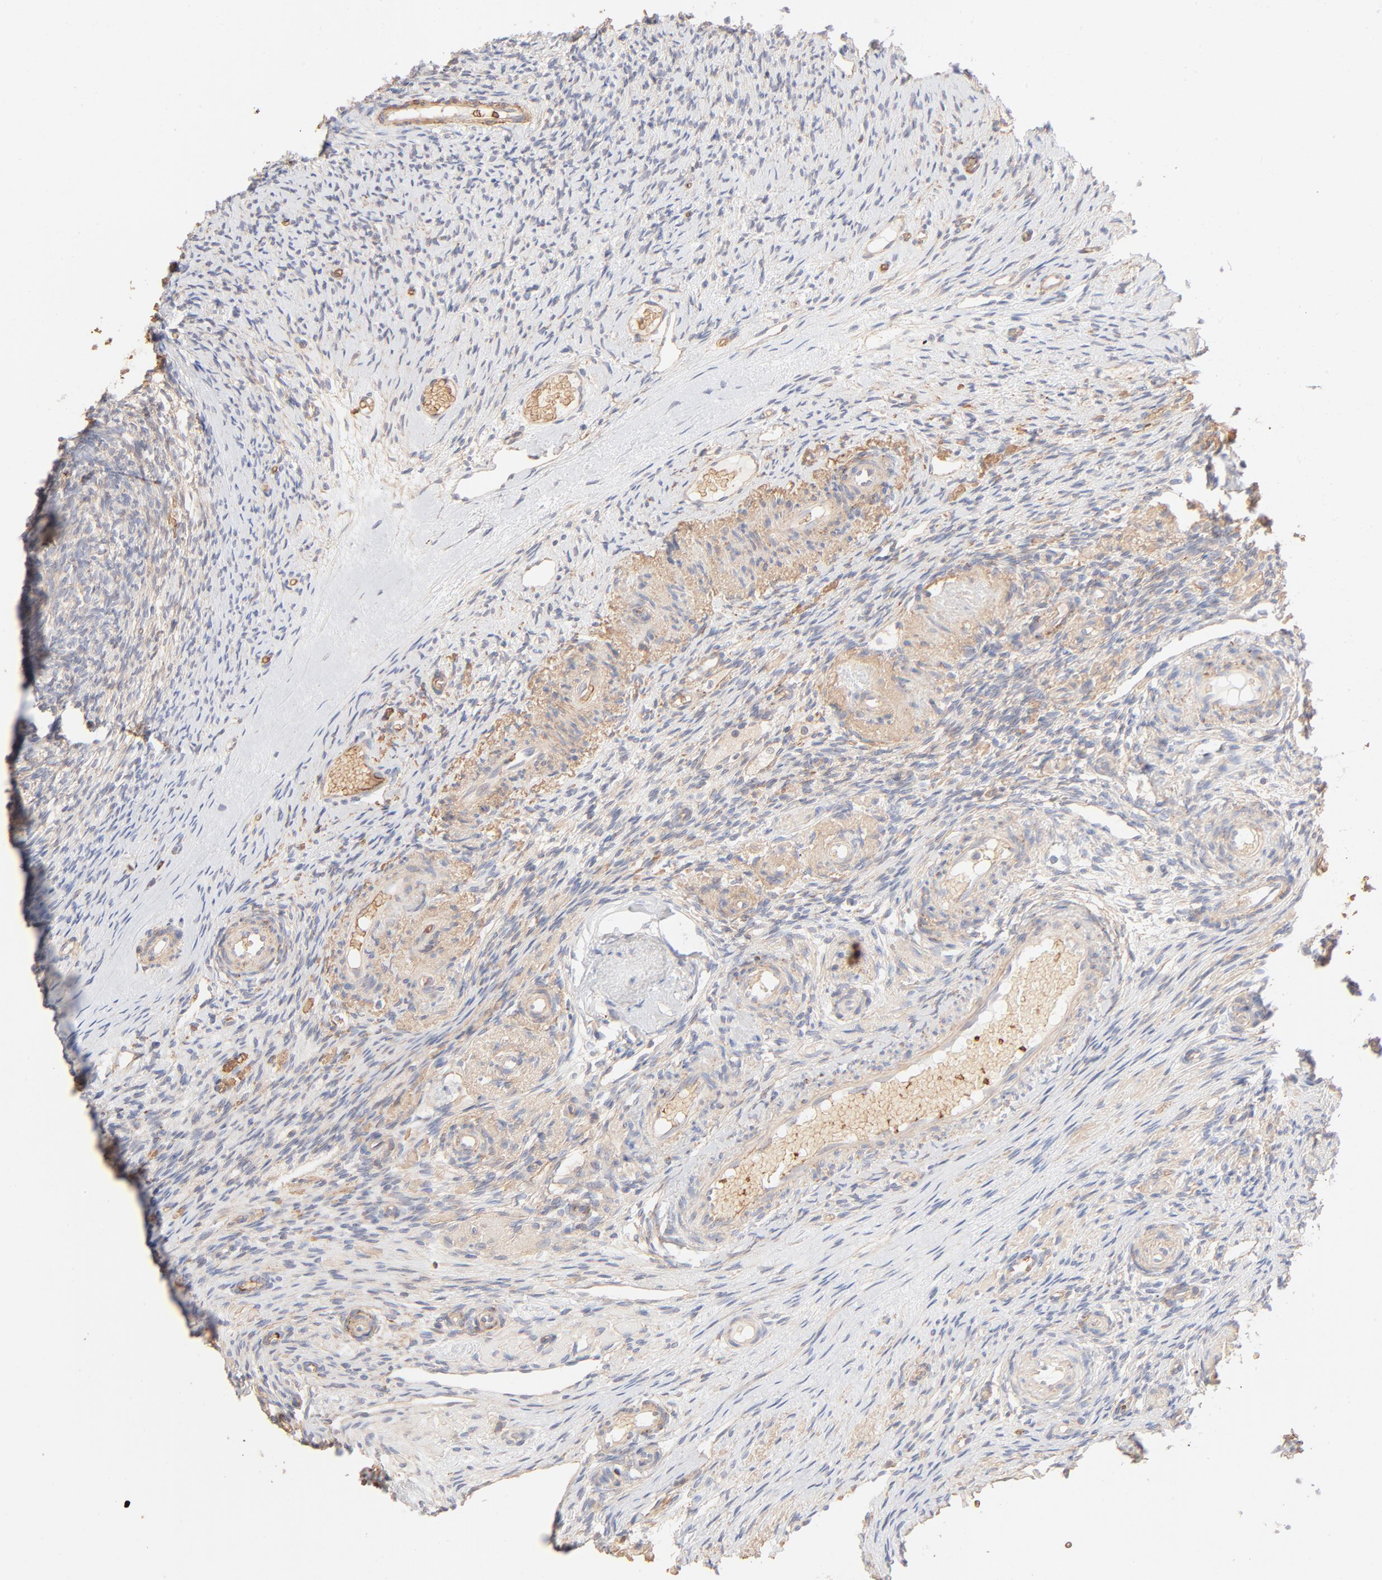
{"staining": {"intensity": "negative", "quantity": "none", "location": "none"}, "tissue": "ovary", "cell_type": "Ovarian stroma cells", "image_type": "normal", "snomed": [{"axis": "morphology", "description": "Normal tissue, NOS"}, {"axis": "topography", "description": "Ovary"}], "caption": "This image is of benign ovary stained with IHC to label a protein in brown with the nuclei are counter-stained blue. There is no expression in ovarian stroma cells. (IHC, brightfield microscopy, high magnification).", "gene": "SPTB", "patient": {"sex": "female", "age": 60}}